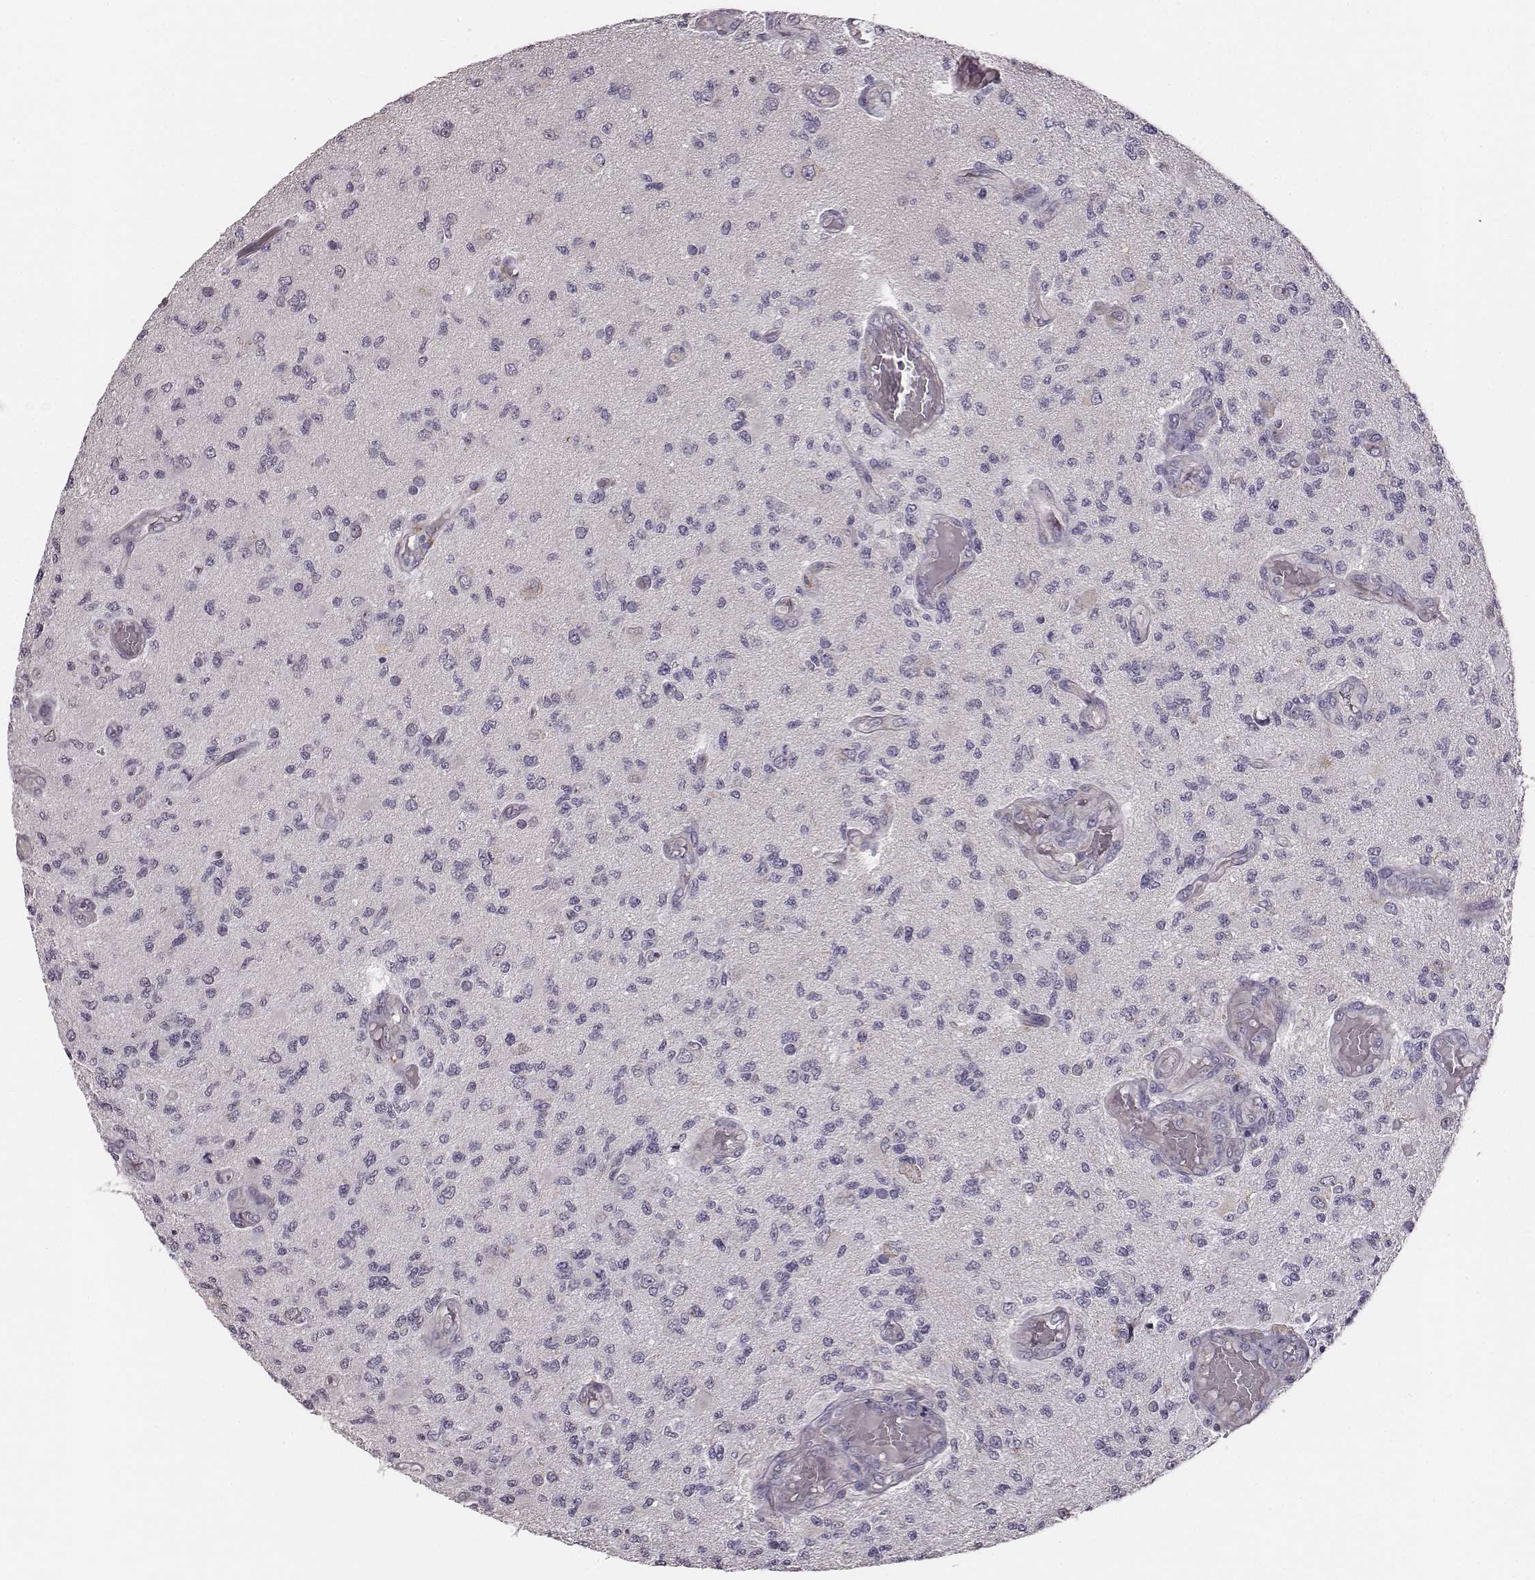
{"staining": {"intensity": "negative", "quantity": "none", "location": "none"}, "tissue": "glioma", "cell_type": "Tumor cells", "image_type": "cancer", "snomed": [{"axis": "morphology", "description": "Glioma, malignant, High grade"}, {"axis": "topography", "description": "Brain"}], "caption": "An image of human glioma is negative for staining in tumor cells.", "gene": "UBL4B", "patient": {"sex": "female", "age": 63}}